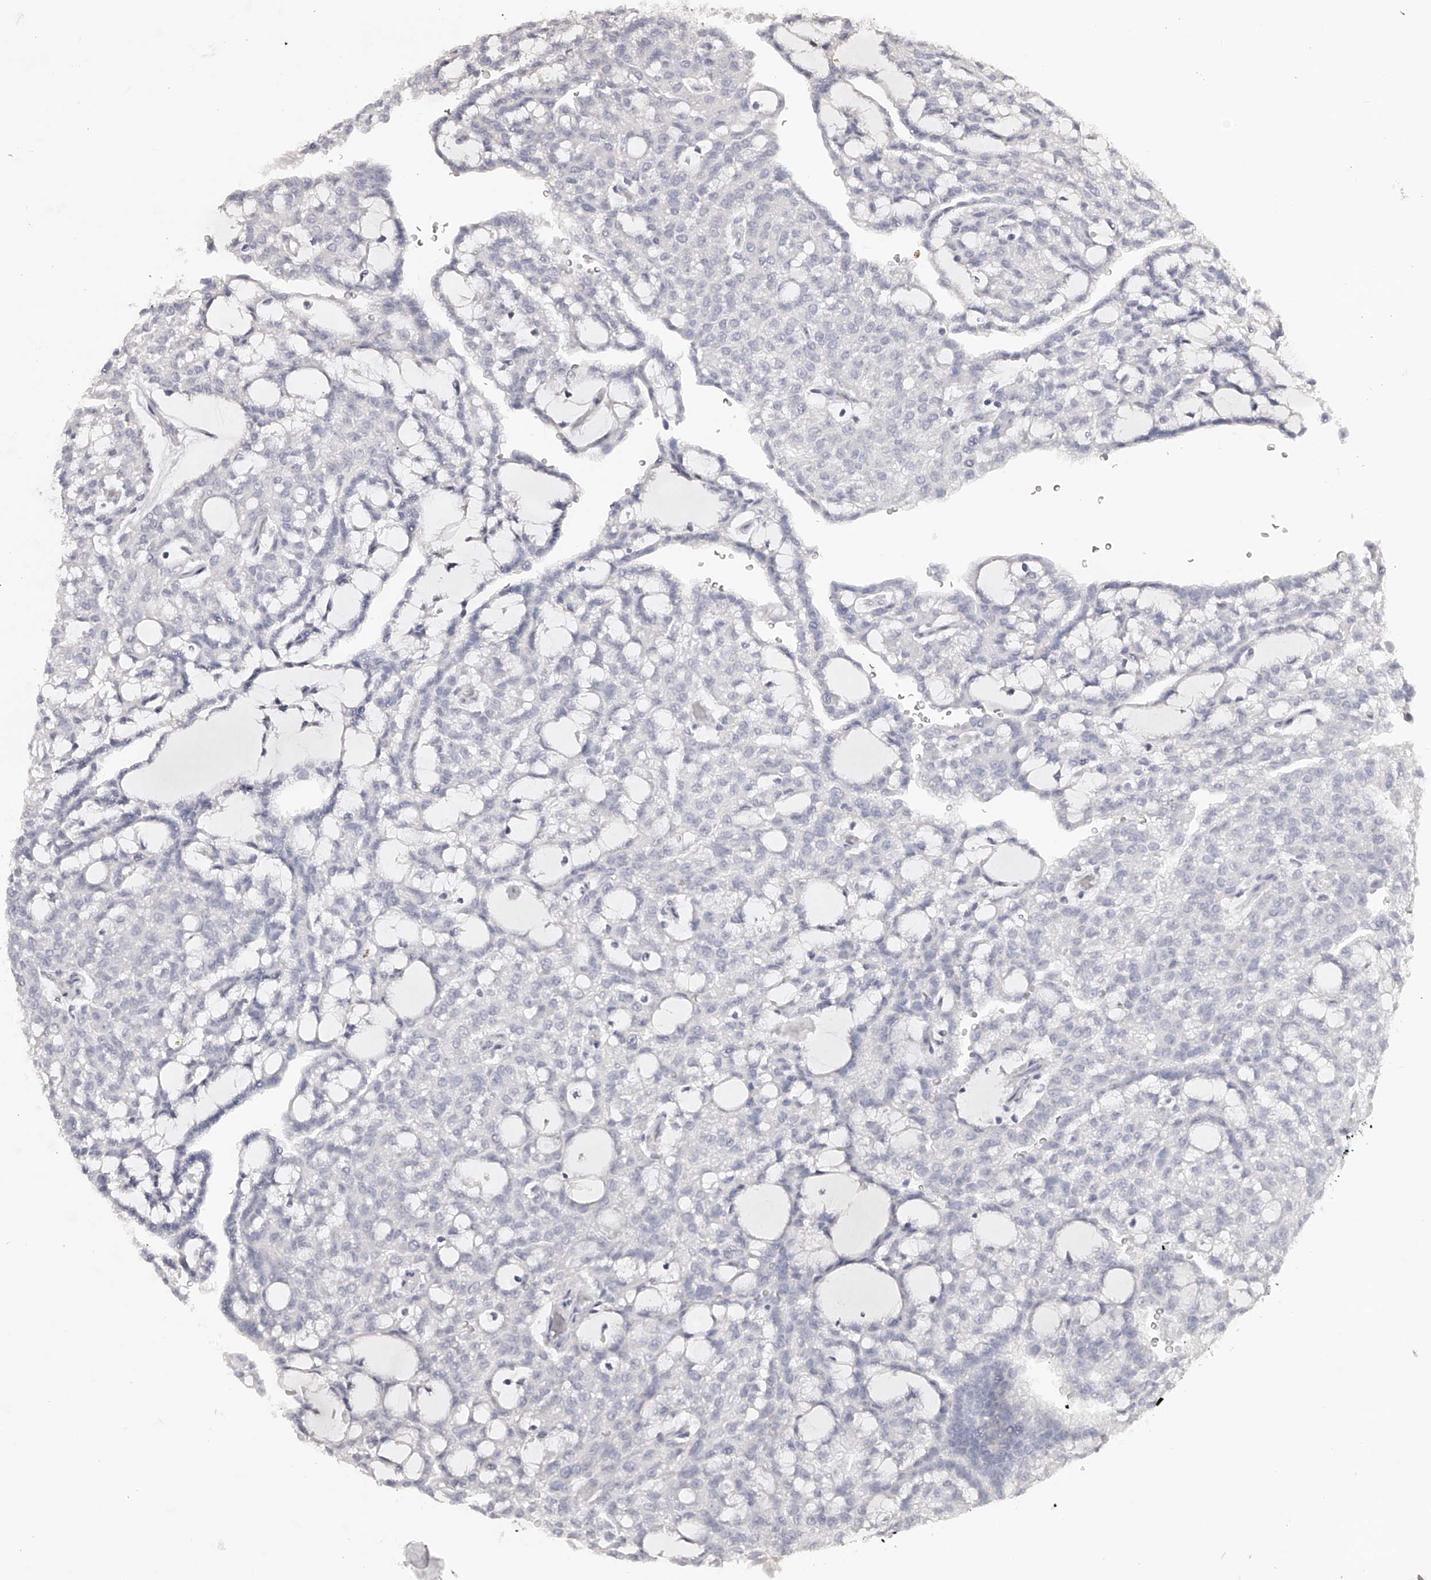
{"staining": {"intensity": "negative", "quantity": "none", "location": "none"}, "tissue": "renal cancer", "cell_type": "Tumor cells", "image_type": "cancer", "snomed": [{"axis": "morphology", "description": "Adenocarcinoma, NOS"}, {"axis": "topography", "description": "Kidney"}], "caption": "Immunohistochemistry histopathology image of neoplastic tissue: renal cancer (adenocarcinoma) stained with DAB demonstrates no significant protein staining in tumor cells.", "gene": "TNN", "patient": {"sex": "male", "age": 63}}